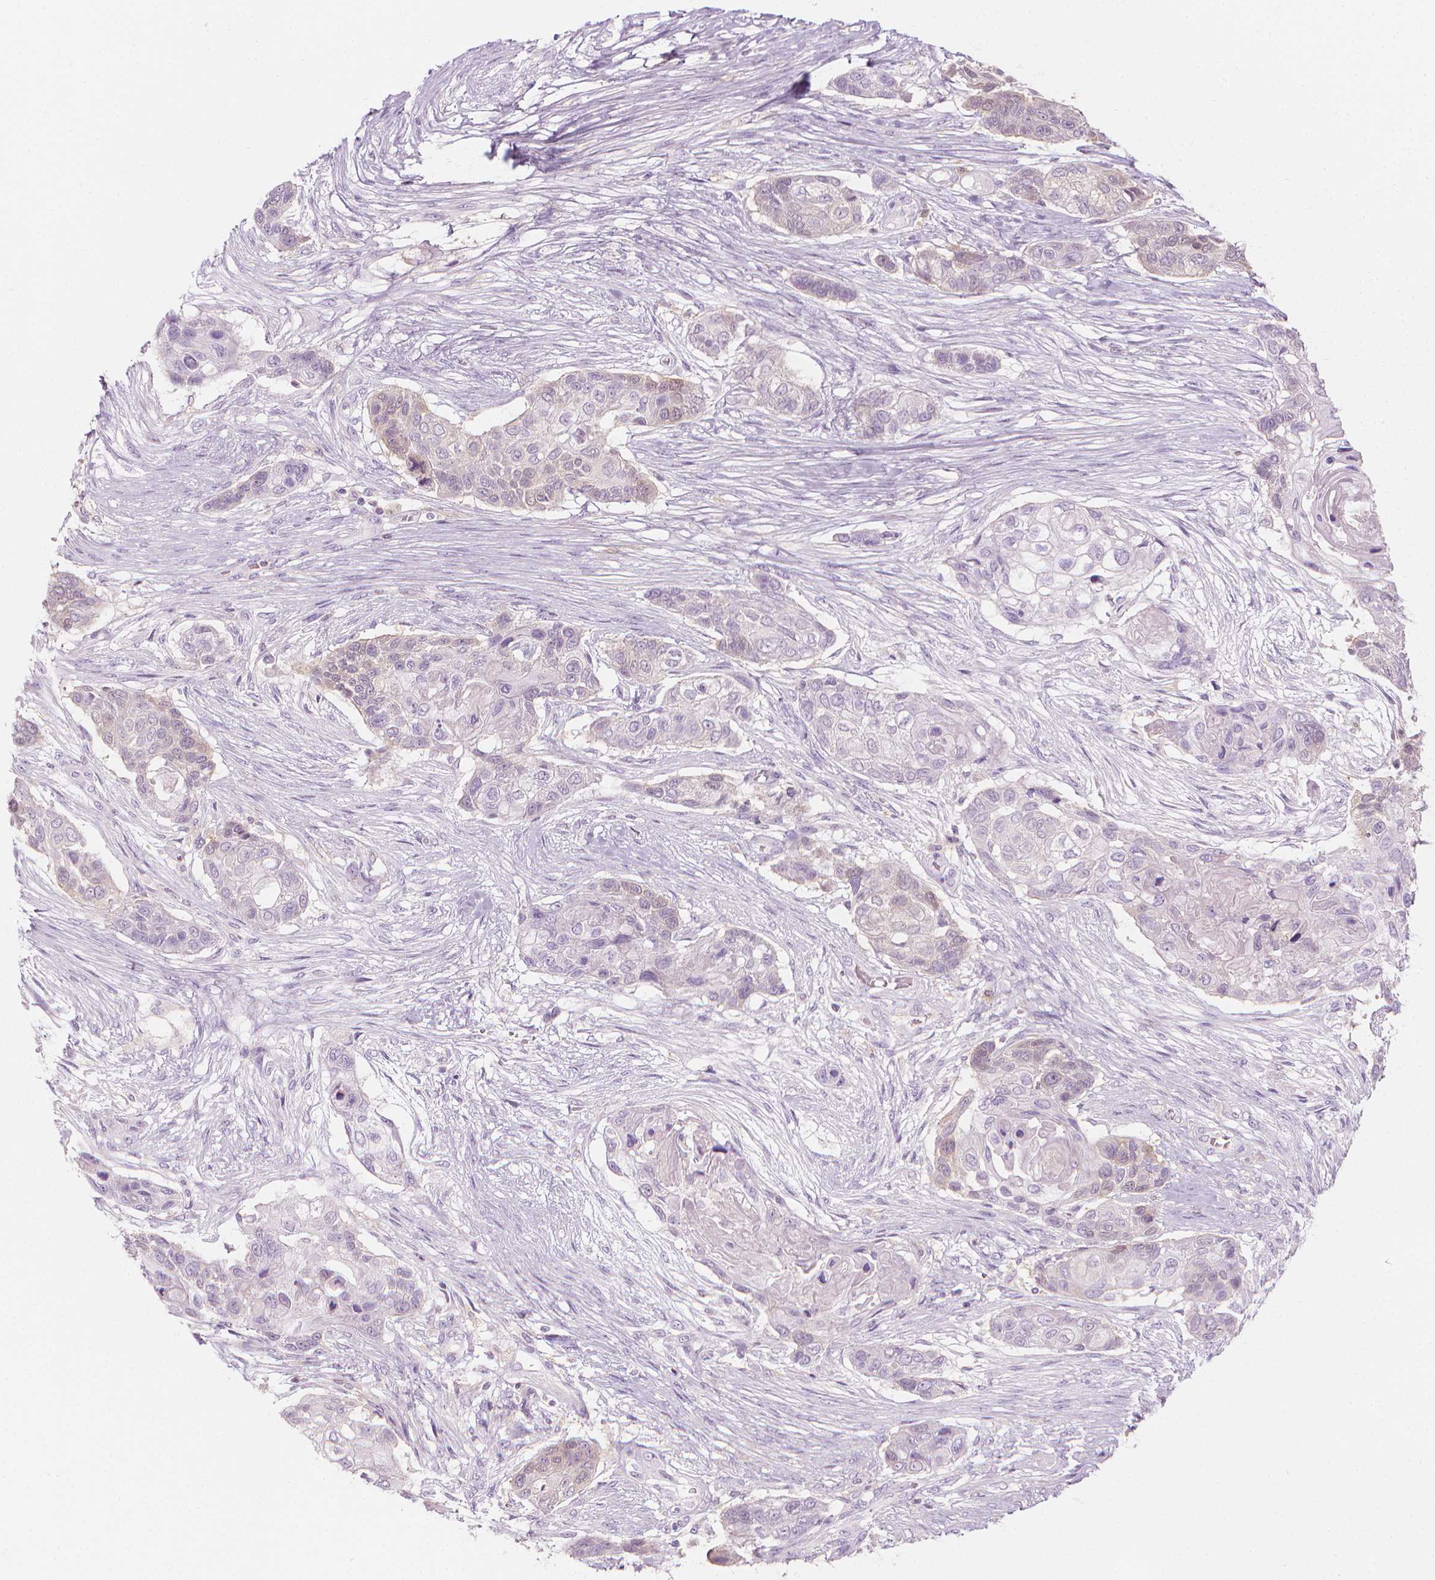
{"staining": {"intensity": "negative", "quantity": "none", "location": "none"}, "tissue": "lung cancer", "cell_type": "Tumor cells", "image_type": "cancer", "snomed": [{"axis": "morphology", "description": "Squamous cell carcinoma, NOS"}, {"axis": "topography", "description": "Lung"}], "caption": "Image shows no protein expression in tumor cells of lung cancer tissue. The staining was performed using DAB (3,3'-diaminobenzidine) to visualize the protein expression in brown, while the nuclei were stained in blue with hematoxylin (Magnification: 20x).", "gene": "SHMT1", "patient": {"sex": "male", "age": 69}}